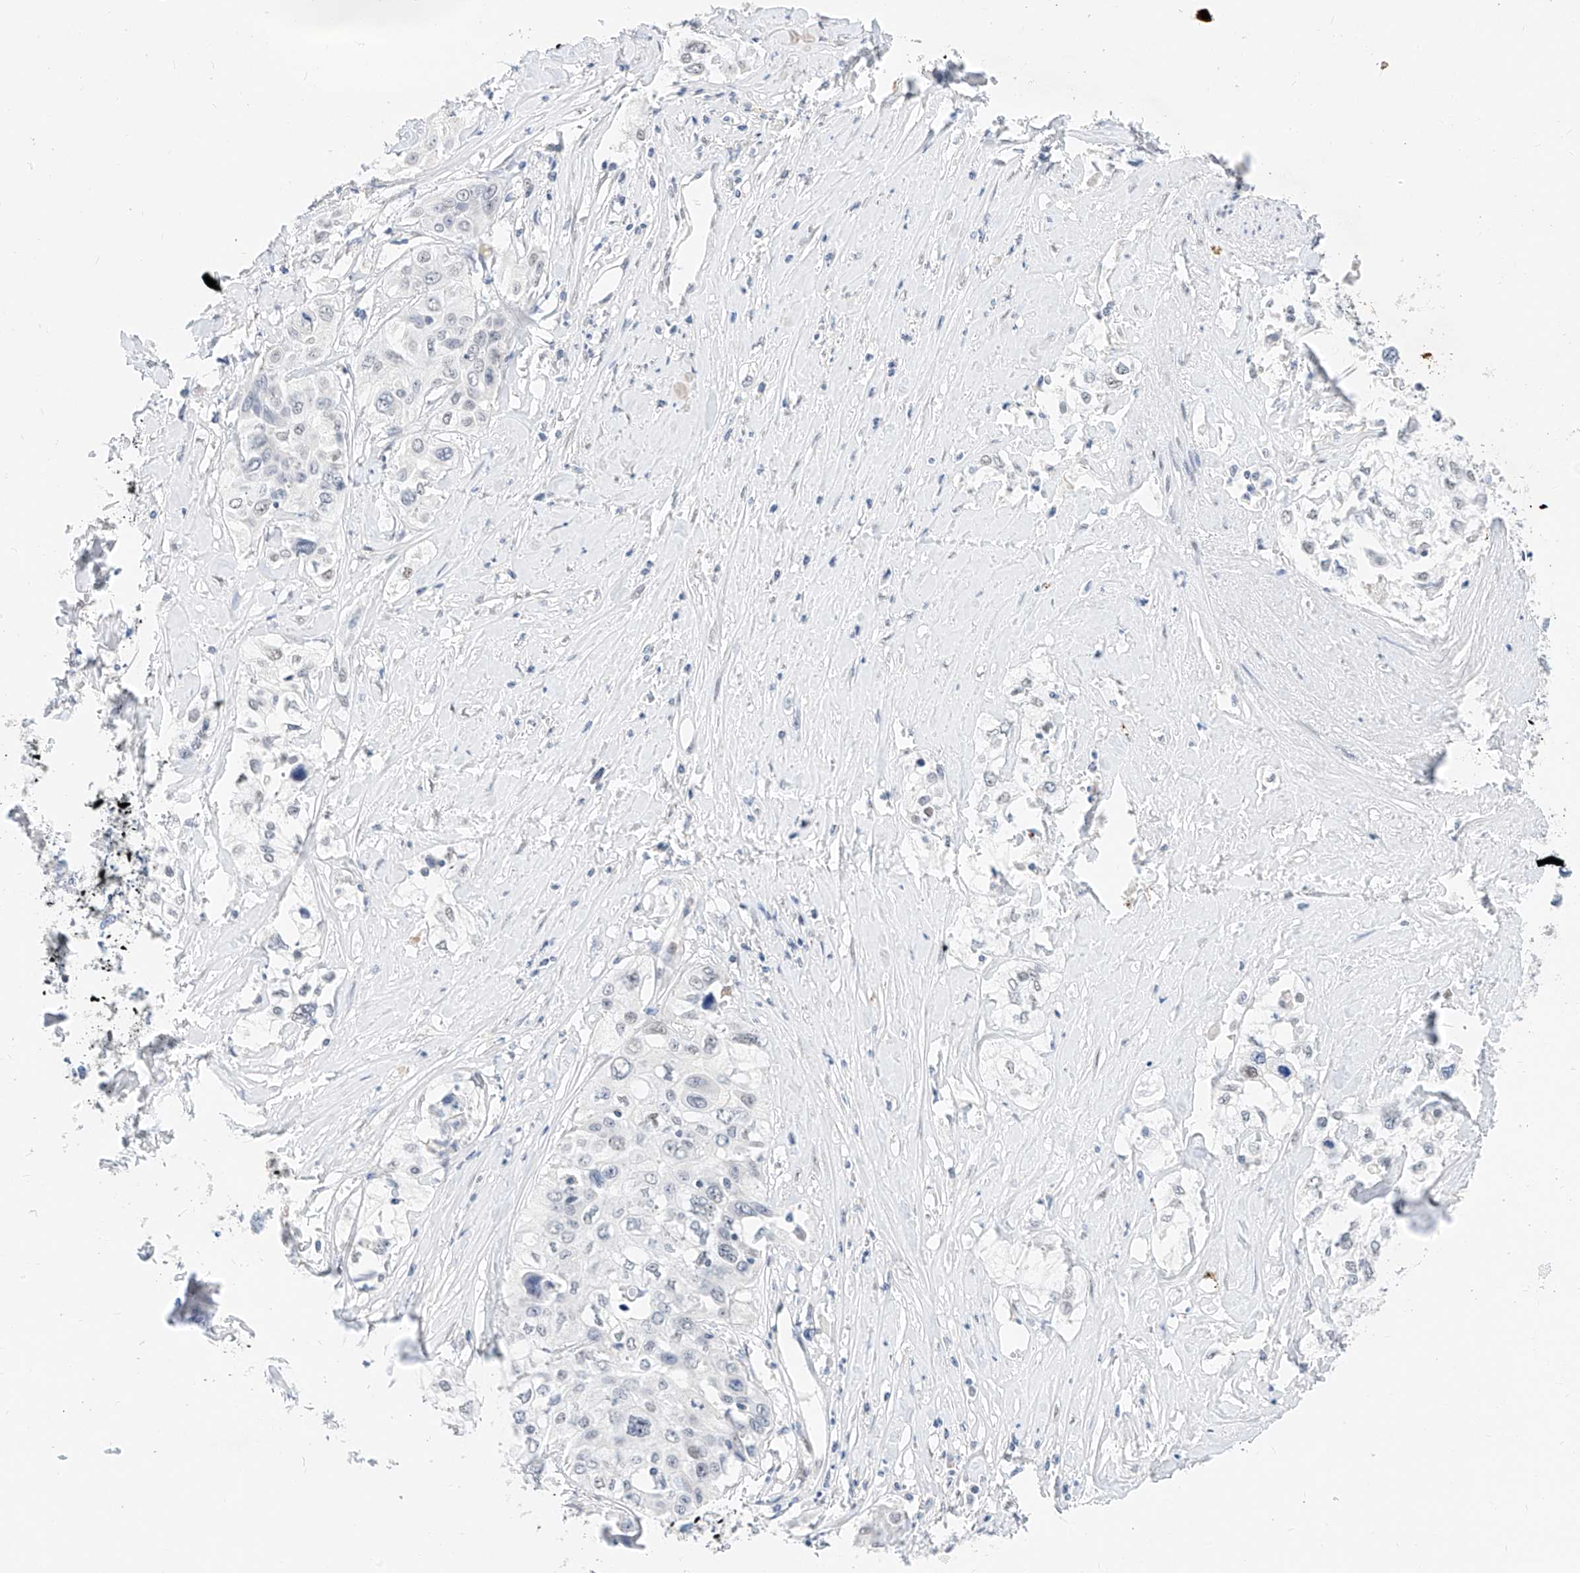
{"staining": {"intensity": "weak", "quantity": "<25%", "location": "nuclear"}, "tissue": "cervical cancer", "cell_type": "Tumor cells", "image_type": "cancer", "snomed": [{"axis": "morphology", "description": "Squamous cell carcinoma, NOS"}, {"axis": "topography", "description": "Cervix"}], "caption": "There is no significant positivity in tumor cells of cervical cancer. (Brightfield microscopy of DAB immunohistochemistry at high magnification).", "gene": "KCNJ1", "patient": {"sex": "female", "age": 31}}